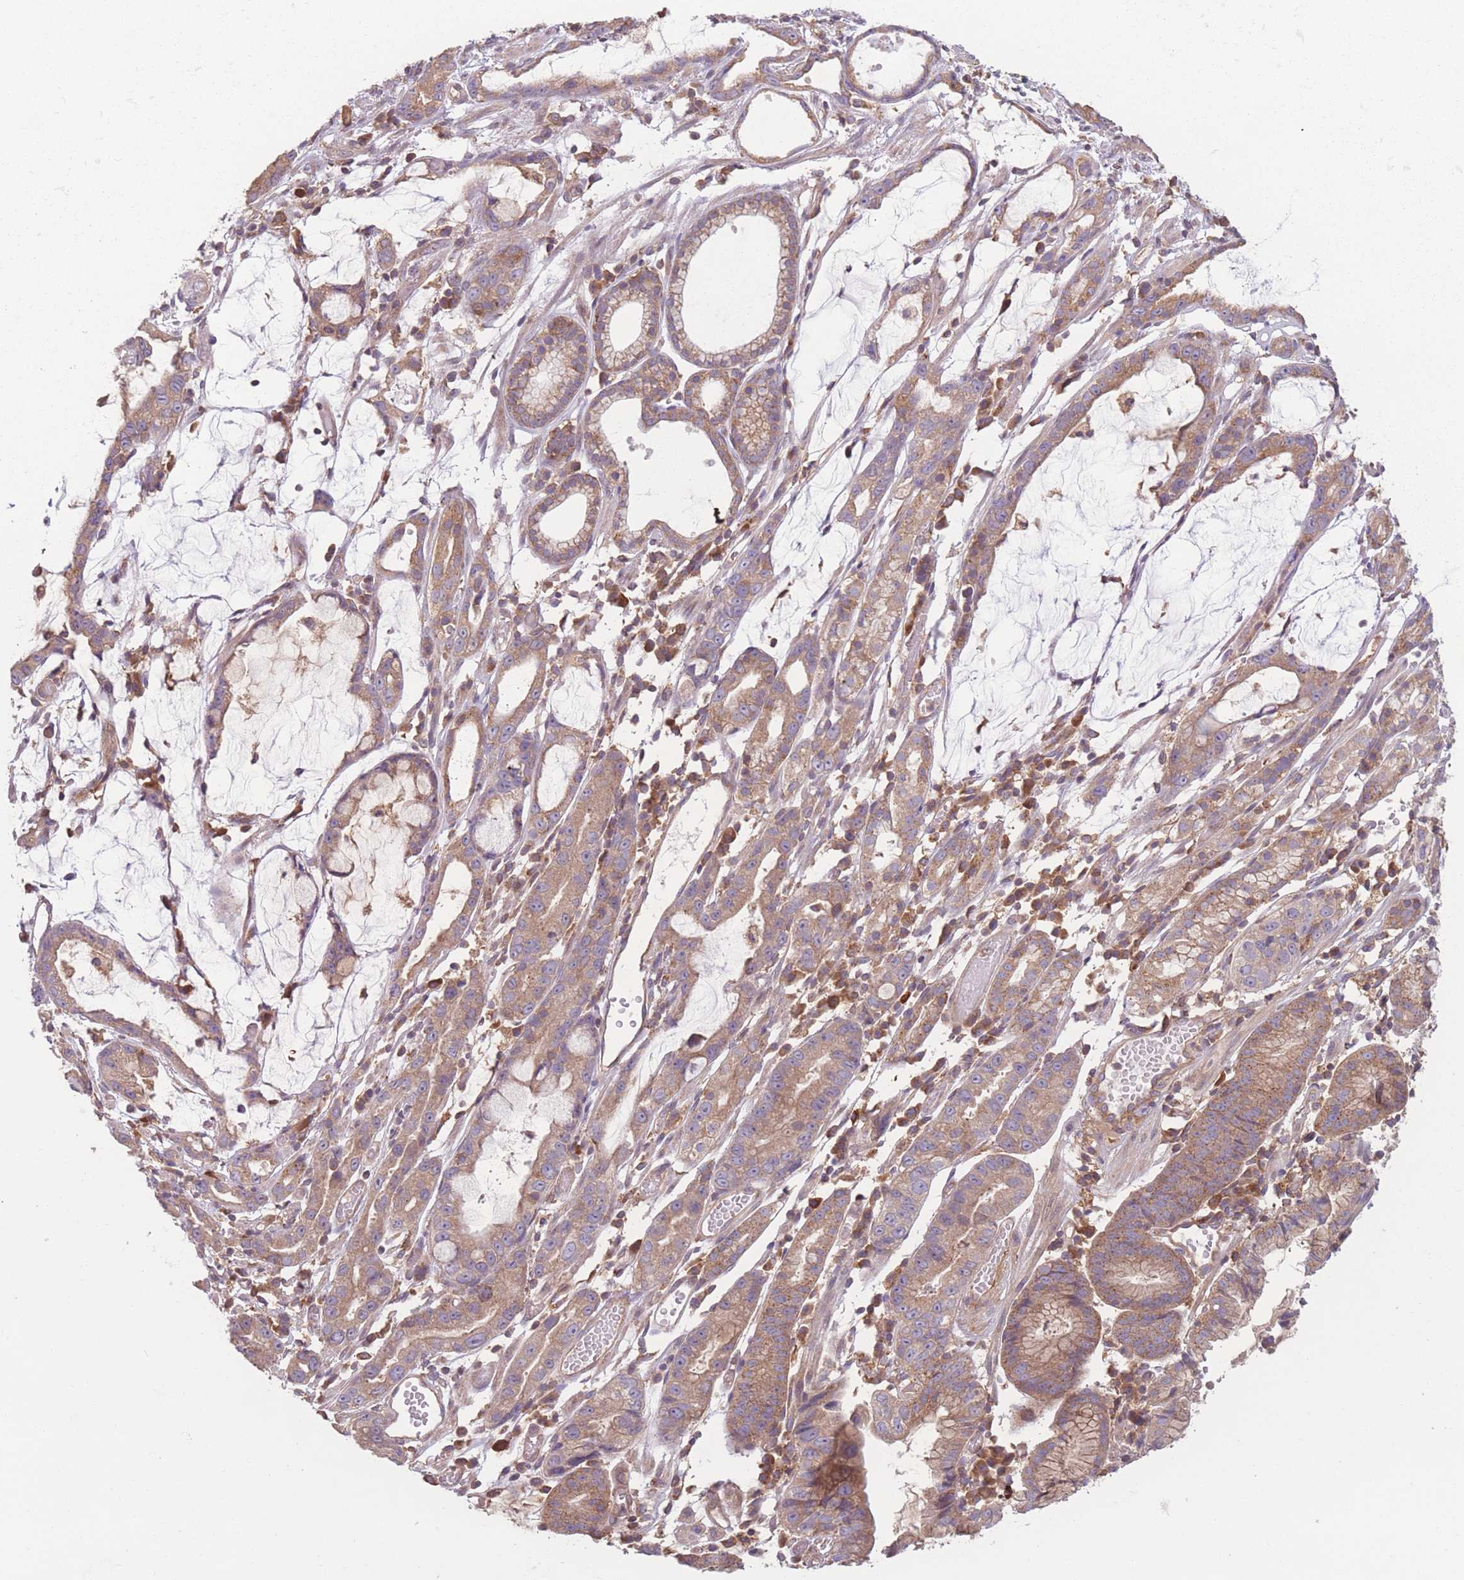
{"staining": {"intensity": "moderate", "quantity": ">75%", "location": "cytoplasmic/membranous"}, "tissue": "stomach cancer", "cell_type": "Tumor cells", "image_type": "cancer", "snomed": [{"axis": "morphology", "description": "Adenocarcinoma, NOS"}, {"axis": "topography", "description": "Stomach"}], "caption": "An immunohistochemistry micrograph of tumor tissue is shown. Protein staining in brown highlights moderate cytoplasmic/membranous positivity in adenocarcinoma (stomach) within tumor cells.", "gene": "WASHC2A", "patient": {"sex": "male", "age": 55}}